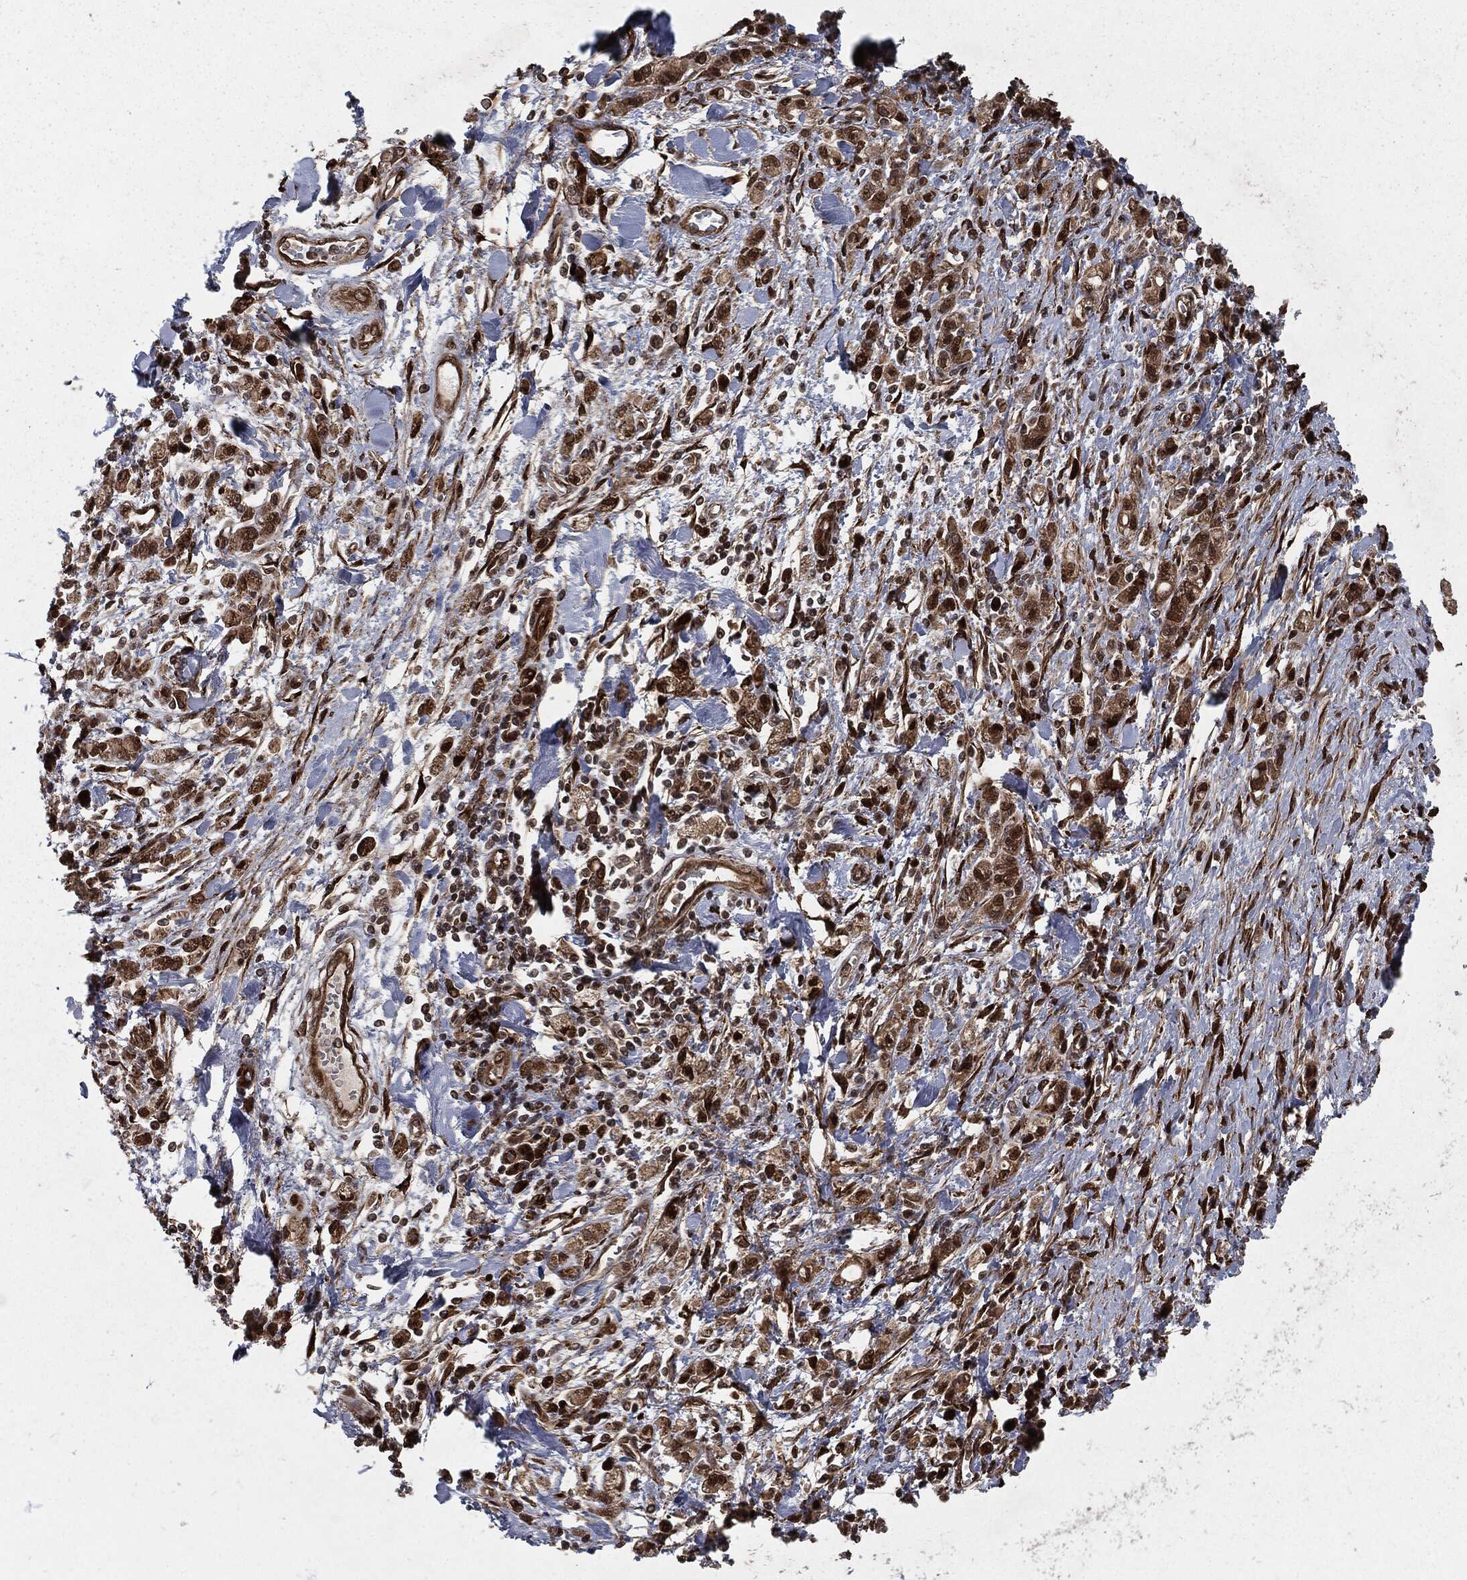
{"staining": {"intensity": "strong", "quantity": ">75%", "location": "cytoplasmic/membranous,nuclear"}, "tissue": "stomach cancer", "cell_type": "Tumor cells", "image_type": "cancer", "snomed": [{"axis": "morphology", "description": "Adenocarcinoma, NOS"}, {"axis": "topography", "description": "Stomach"}], "caption": "Immunohistochemistry histopathology image of human stomach cancer stained for a protein (brown), which reveals high levels of strong cytoplasmic/membranous and nuclear staining in approximately >75% of tumor cells.", "gene": "RANBP9", "patient": {"sex": "male", "age": 77}}